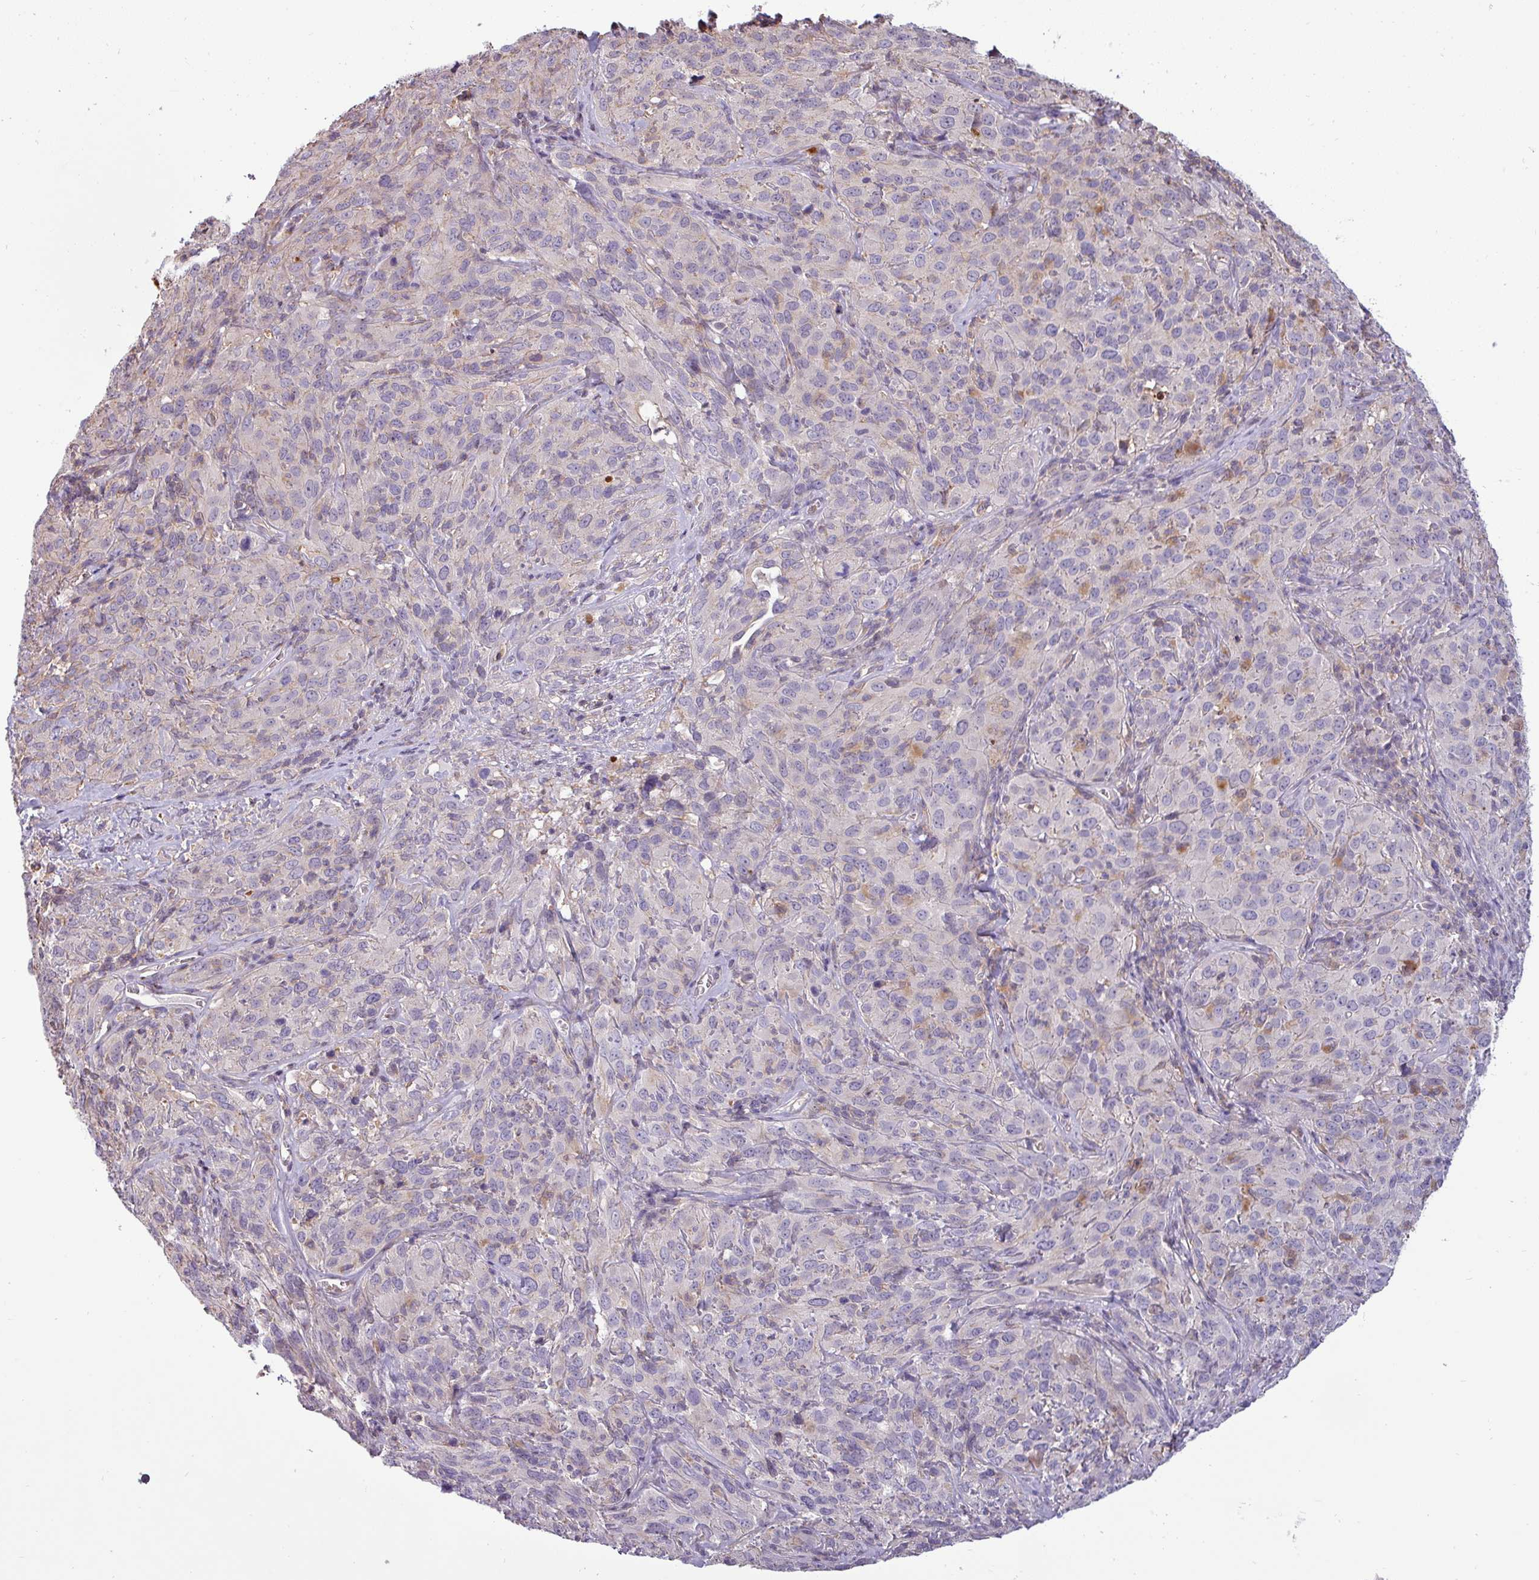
{"staining": {"intensity": "negative", "quantity": "none", "location": "none"}, "tissue": "cervical cancer", "cell_type": "Tumor cells", "image_type": "cancer", "snomed": [{"axis": "morphology", "description": "Squamous cell carcinoma, NOS"}, {"axis": "topography", "description": "Cervix"}], "caption": "This is an IHC micrograph of human cervical squamous cell carcinoma. There is no positivity in tumor cells.", "gene": "ZNF835", "patient": {"sex": "female", "age": 51}}